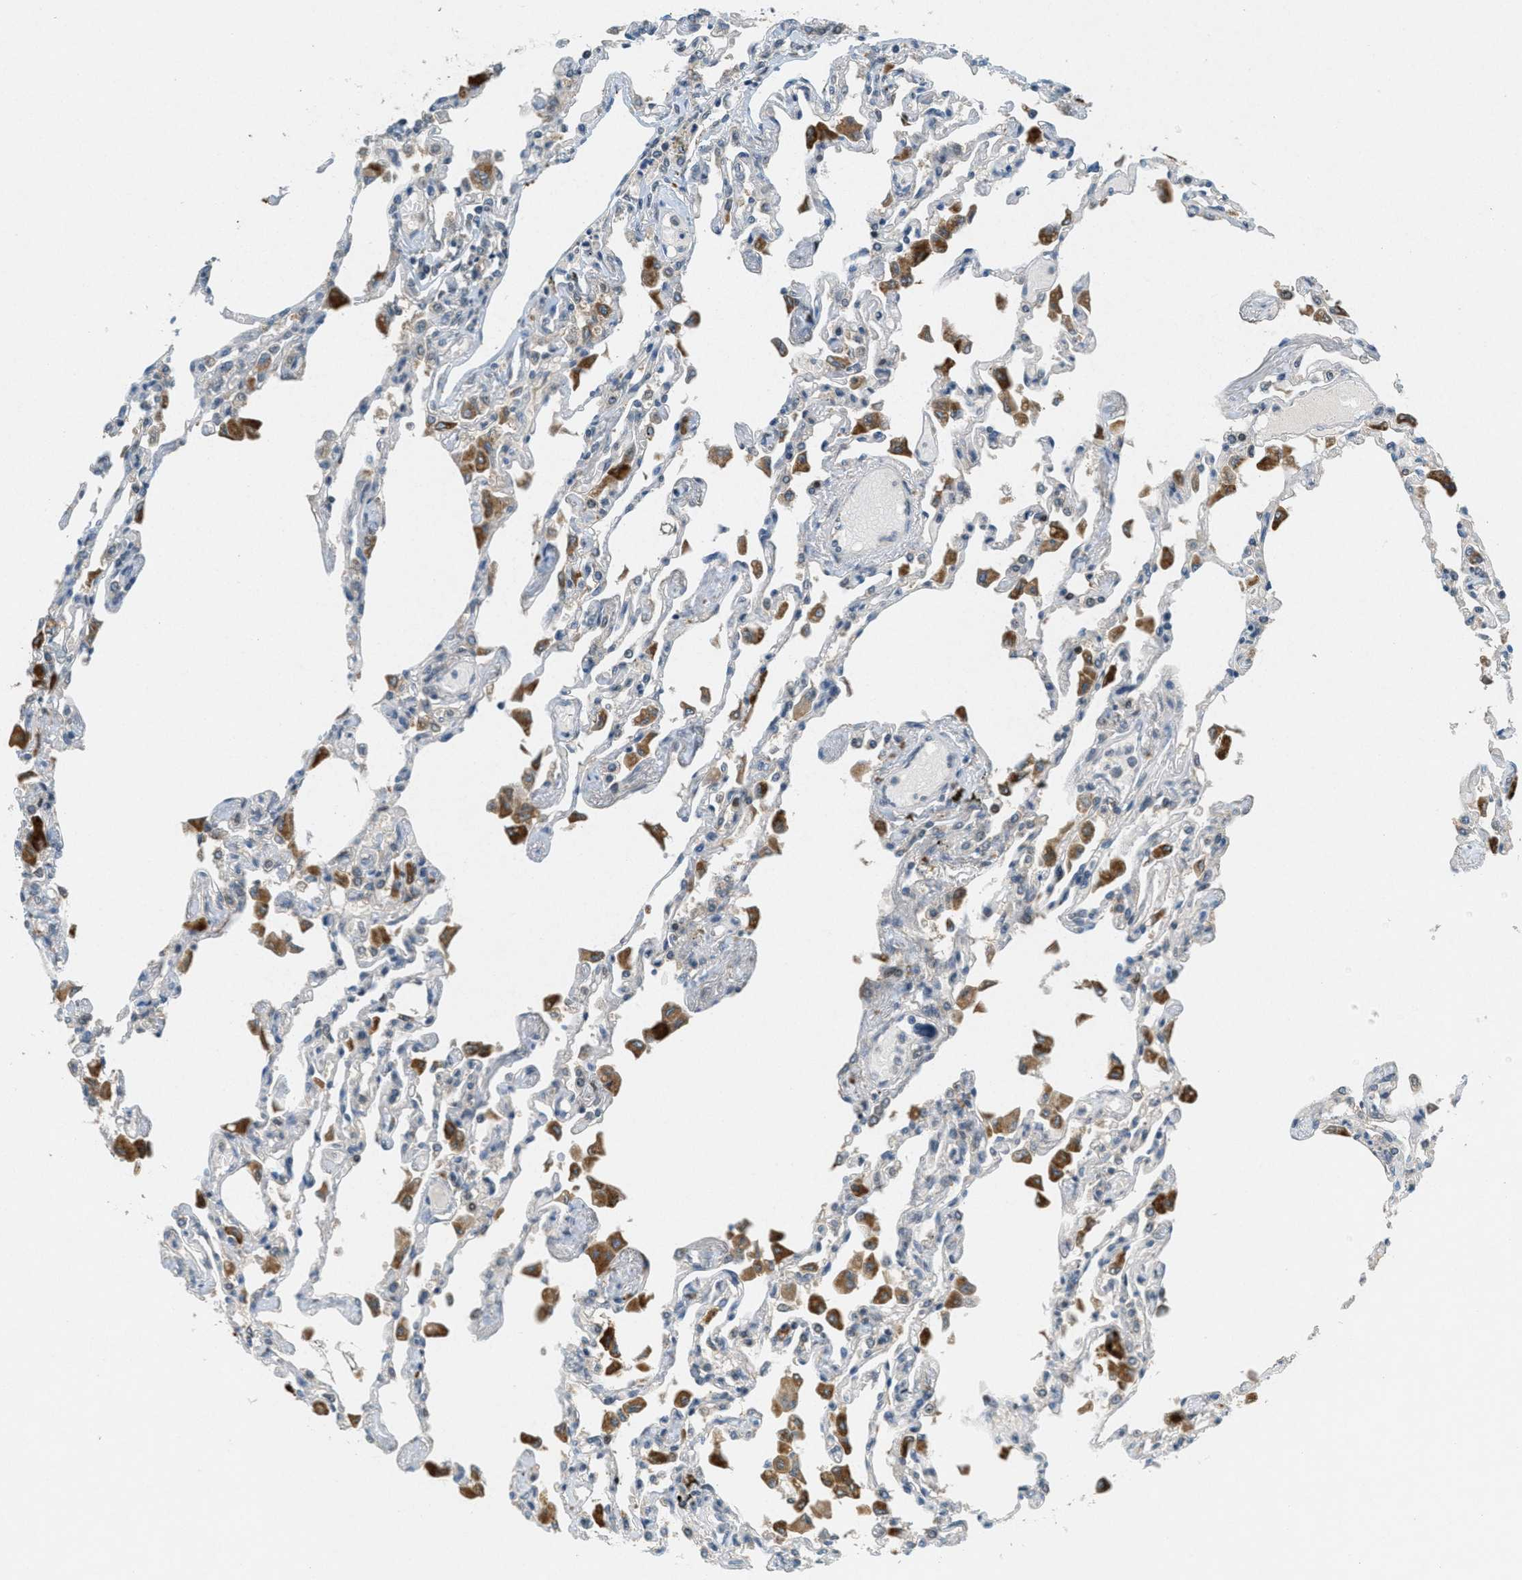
{"staining": {"intensity": "weak", "quantity": ">75%", "location": "cytoplasmic/membranous"}, "tissue": "lung", "cell_type": "Alveolar cells", "image_type": "normal", "snomed": [{"axis": "morphology", "description": "Normal tissue, NOS"}, {"axis": "topography", "description": "Bronchus"}, {"axis": "topography", "description": "Lung"}], "caption": "Benign lung was stained to show a protein in brown. There is low levels of weak cytoplasmic/membranous expression in approximately >75% of alveolar cells.", "gene": "SIGMAR1", "patient": {"sex": "female", "age": 49}}